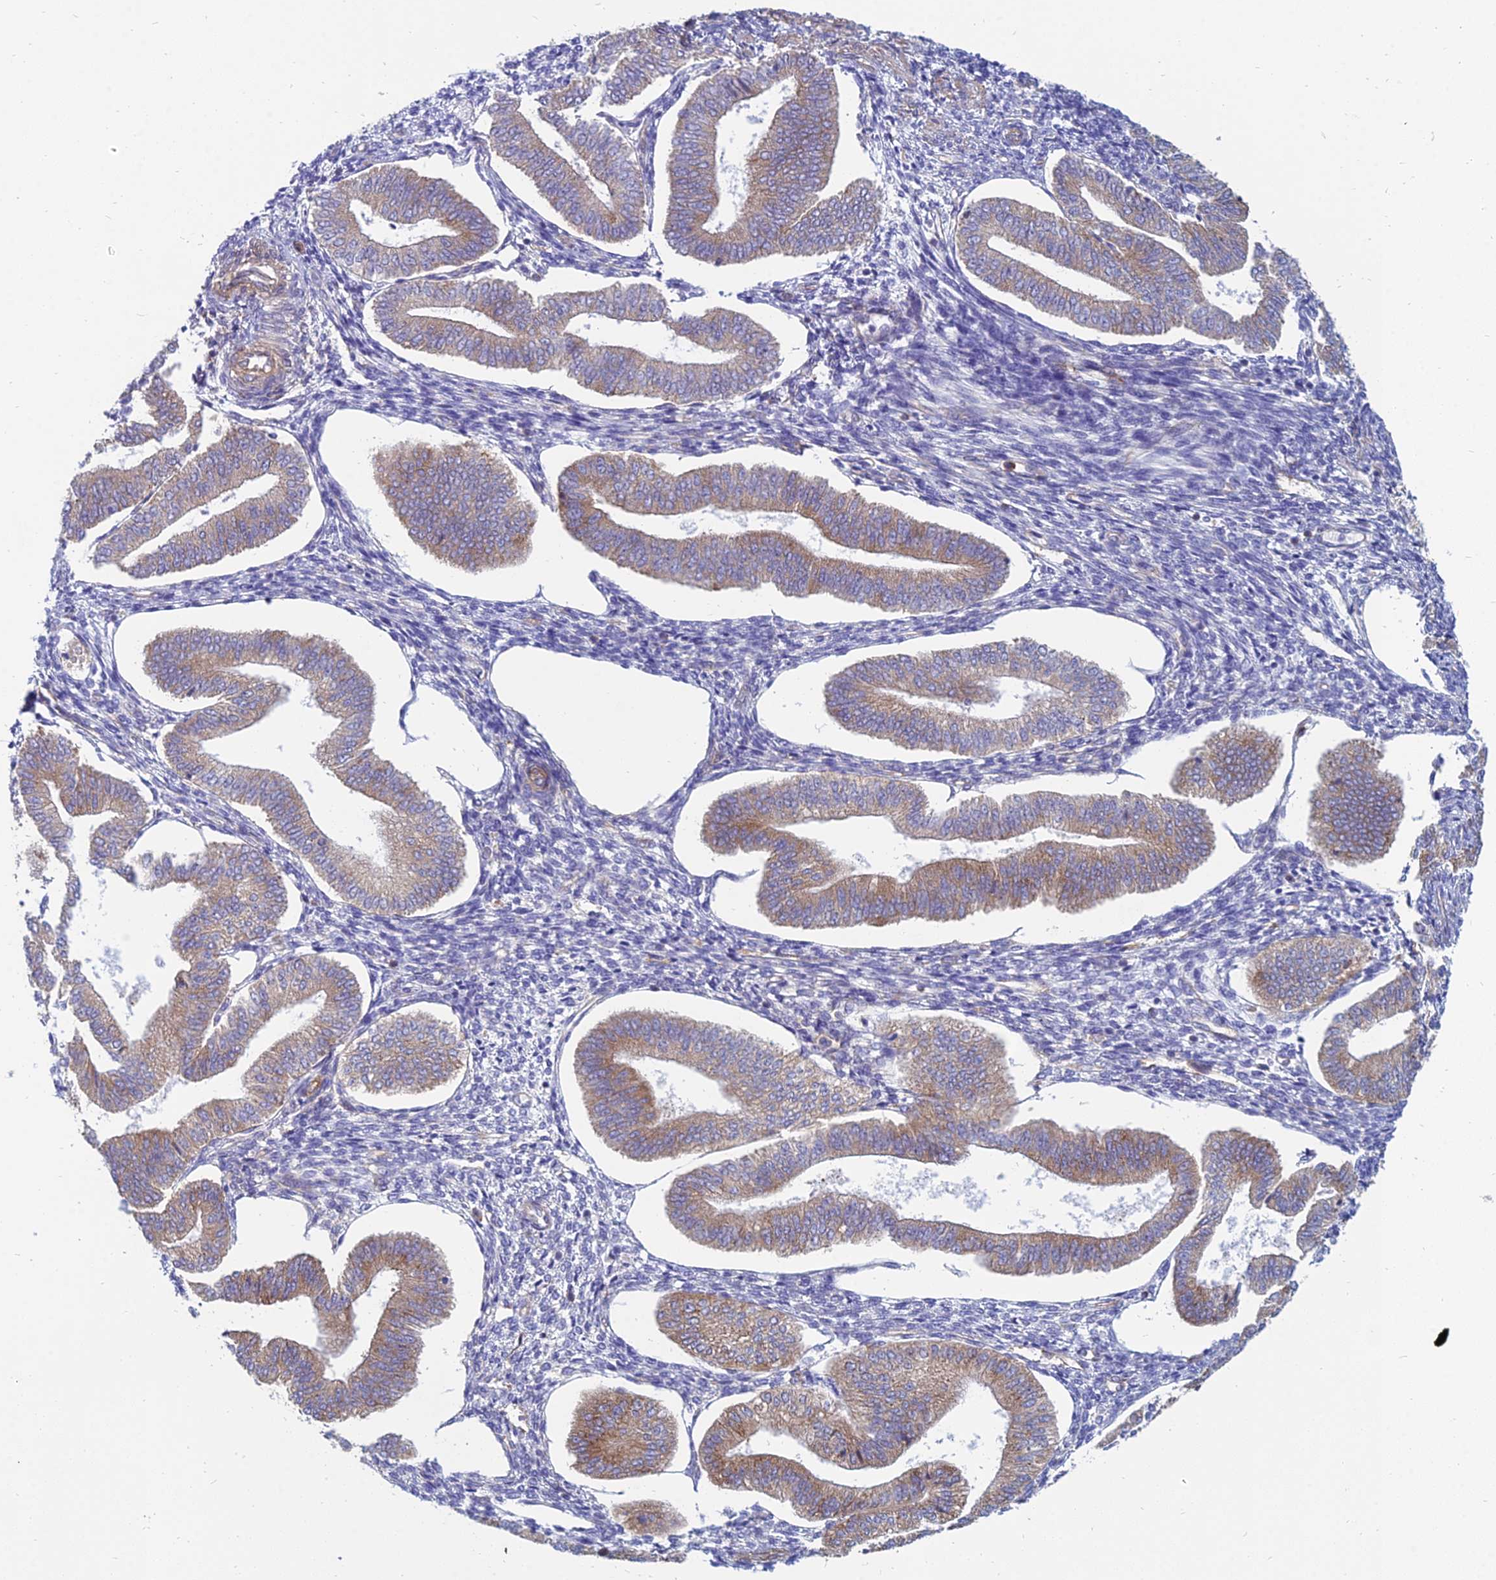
{"staining": {"intensity": "weak", "quantity": "<25%", "location": "cytoplasmic/membranous"}, "tissue": "endometrium", "cell_type": "Cells in endometrial stroma", "image_type": "normal", "snomed": [{"axis": "morphology", "description": "Normal tissue, NOS"}, {"axis": "topography", "description": "Endometrium"}], "caption": "DAB immunohistochemical staining of unremarkable human endometrium reveals no significant positivity in cells in endometrial stroma.", "gene": "TXLNA", "patient": {"sex": "female", "age": 34}}